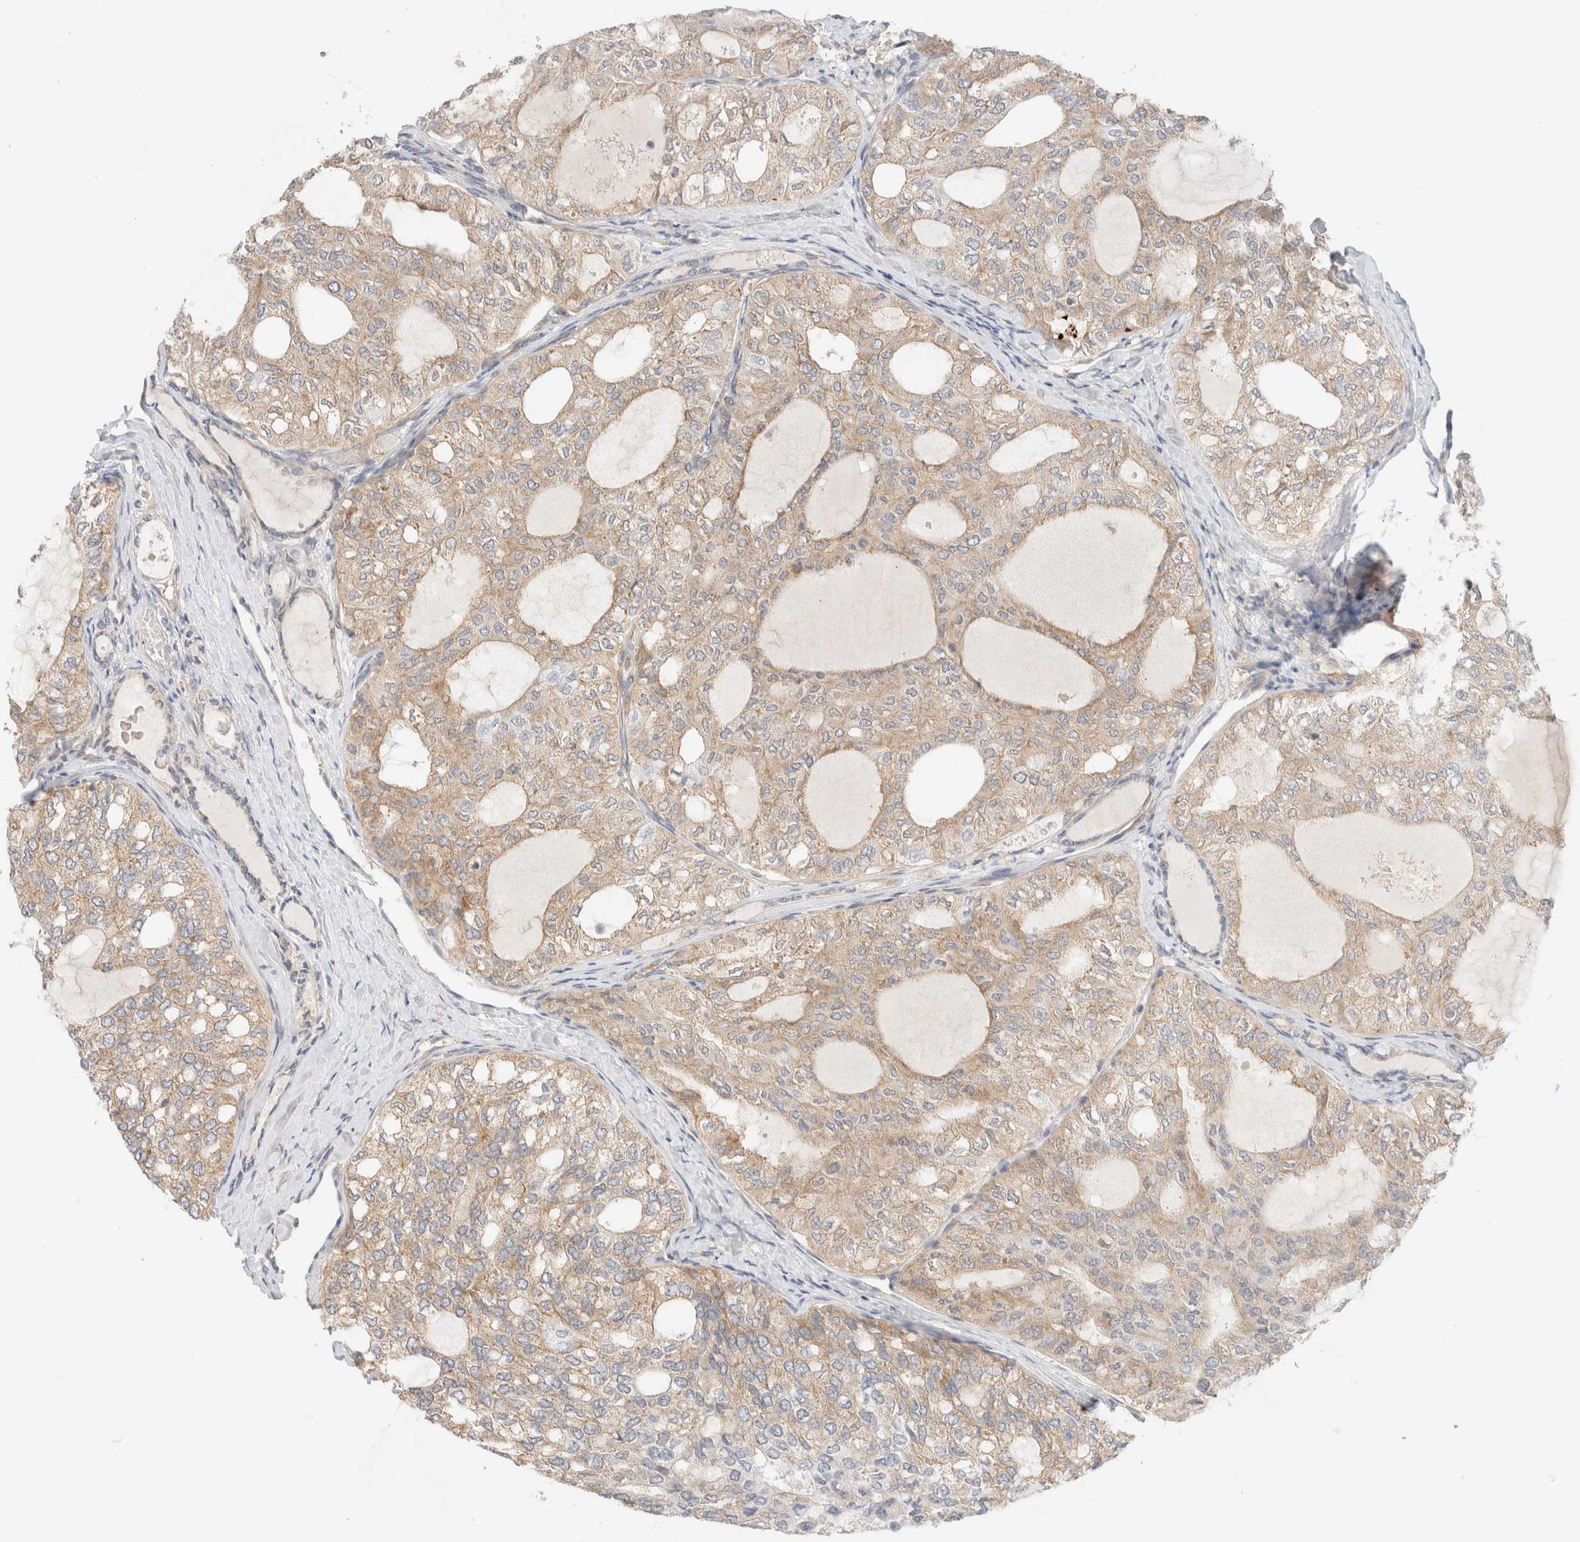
{"staining": {"intensity": "weak", "quantity": ">75%", "location": "cytoplasmic/membranous"}, "tissue": "thyroid cancer", "cell_type": "Tumor cells", "image_type": "cancer", "snomed": [{"axis": "morphology", "description": "Follicular adenoma carcinoma, NOS"}, {"axis": "topography", "description": "Thyroid gland"}], "caption": "Weak cytoplasmic/membranous protein staining is identified in about >75% of tumor cells in thyroid follicular adenoma carcinoma.", "gene": "MARK3", "patient": {"sex": "male", "age": 75}}